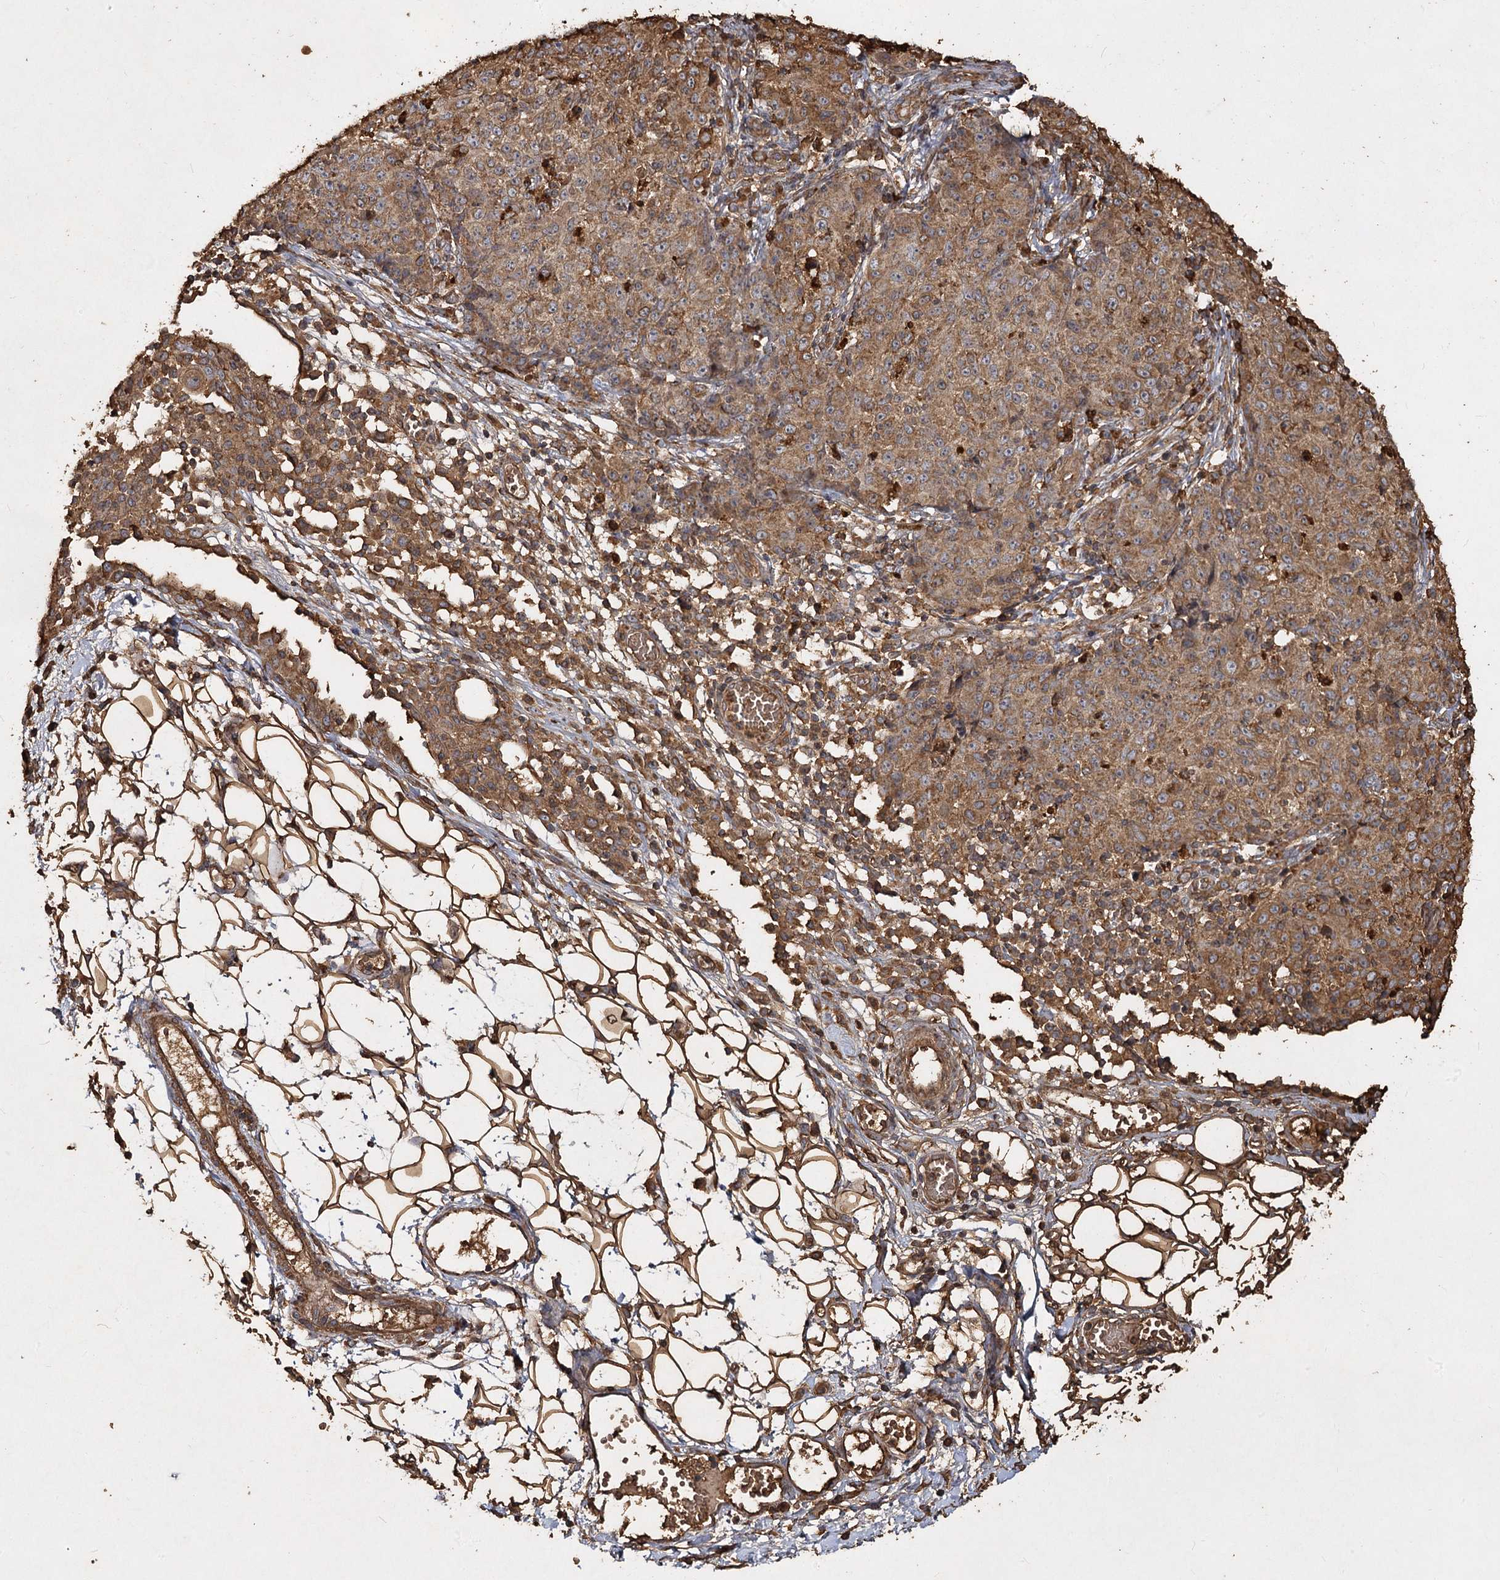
{"staining": {"intensity": "moderate", "quantity": ">75%", "location": "cytoplasmic/membranous"}, "tissue": "ovarian cancer", "cell_type": "Tumor cells", "image_type": "cancer", "snomed": [{"axis": "morphology", "description": "Carcinoma, endometroid"}, {"axis": "topography", "description": "Ovary"}], "caption": "Tumor cells reveal moderate cytoplasmic/membranous expression in about >75% of cells in endometroid carcinoma (ovarian). (DAB (3,3'-diaminobenzidine) IHC with brightfield microscopy, high magnification).", "gene": "PIK3C2A", "patient": {"sex": "female", "age": 42}}